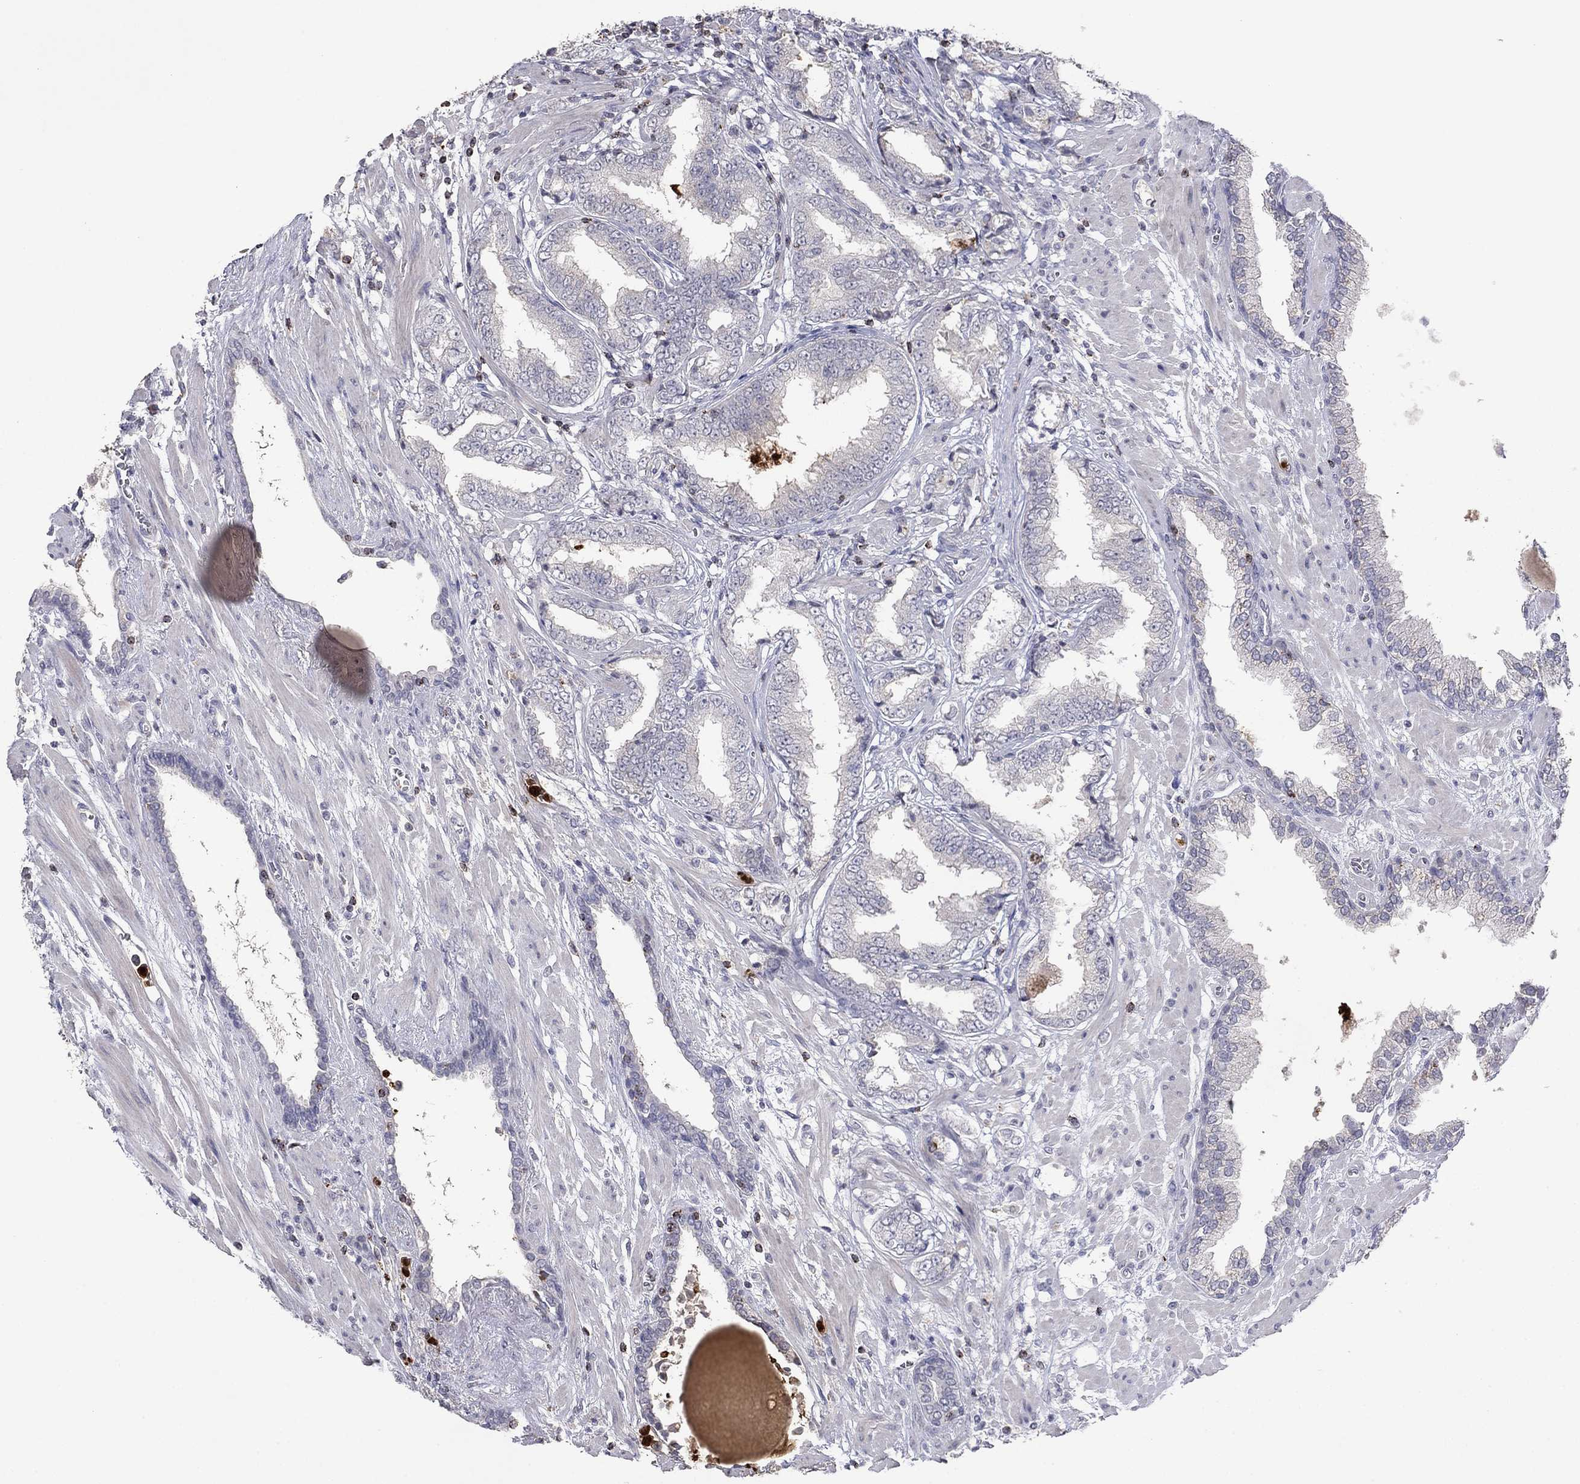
{"staining": {"intensity": "negative", "quantity": "none", "location": "none"}, "tissue": "prostate cancer", "cell_type": "Tumor cells", "image_type": "cancer", "snomed": [{"axis": "morphology", "description": "Adenocarcinoma, Low grade"}, {"axis": "topography", "description": "Prostate"}], "caption": "IHC micrograph of neoplastic tissue: human prostate cancer (adenocarcinoma (low-grade)) stained with DAB demonstrates no significant protein positivity in tumor cells.", "gene": "CCL5", "patient": {"sex": "male", "age": 69}}